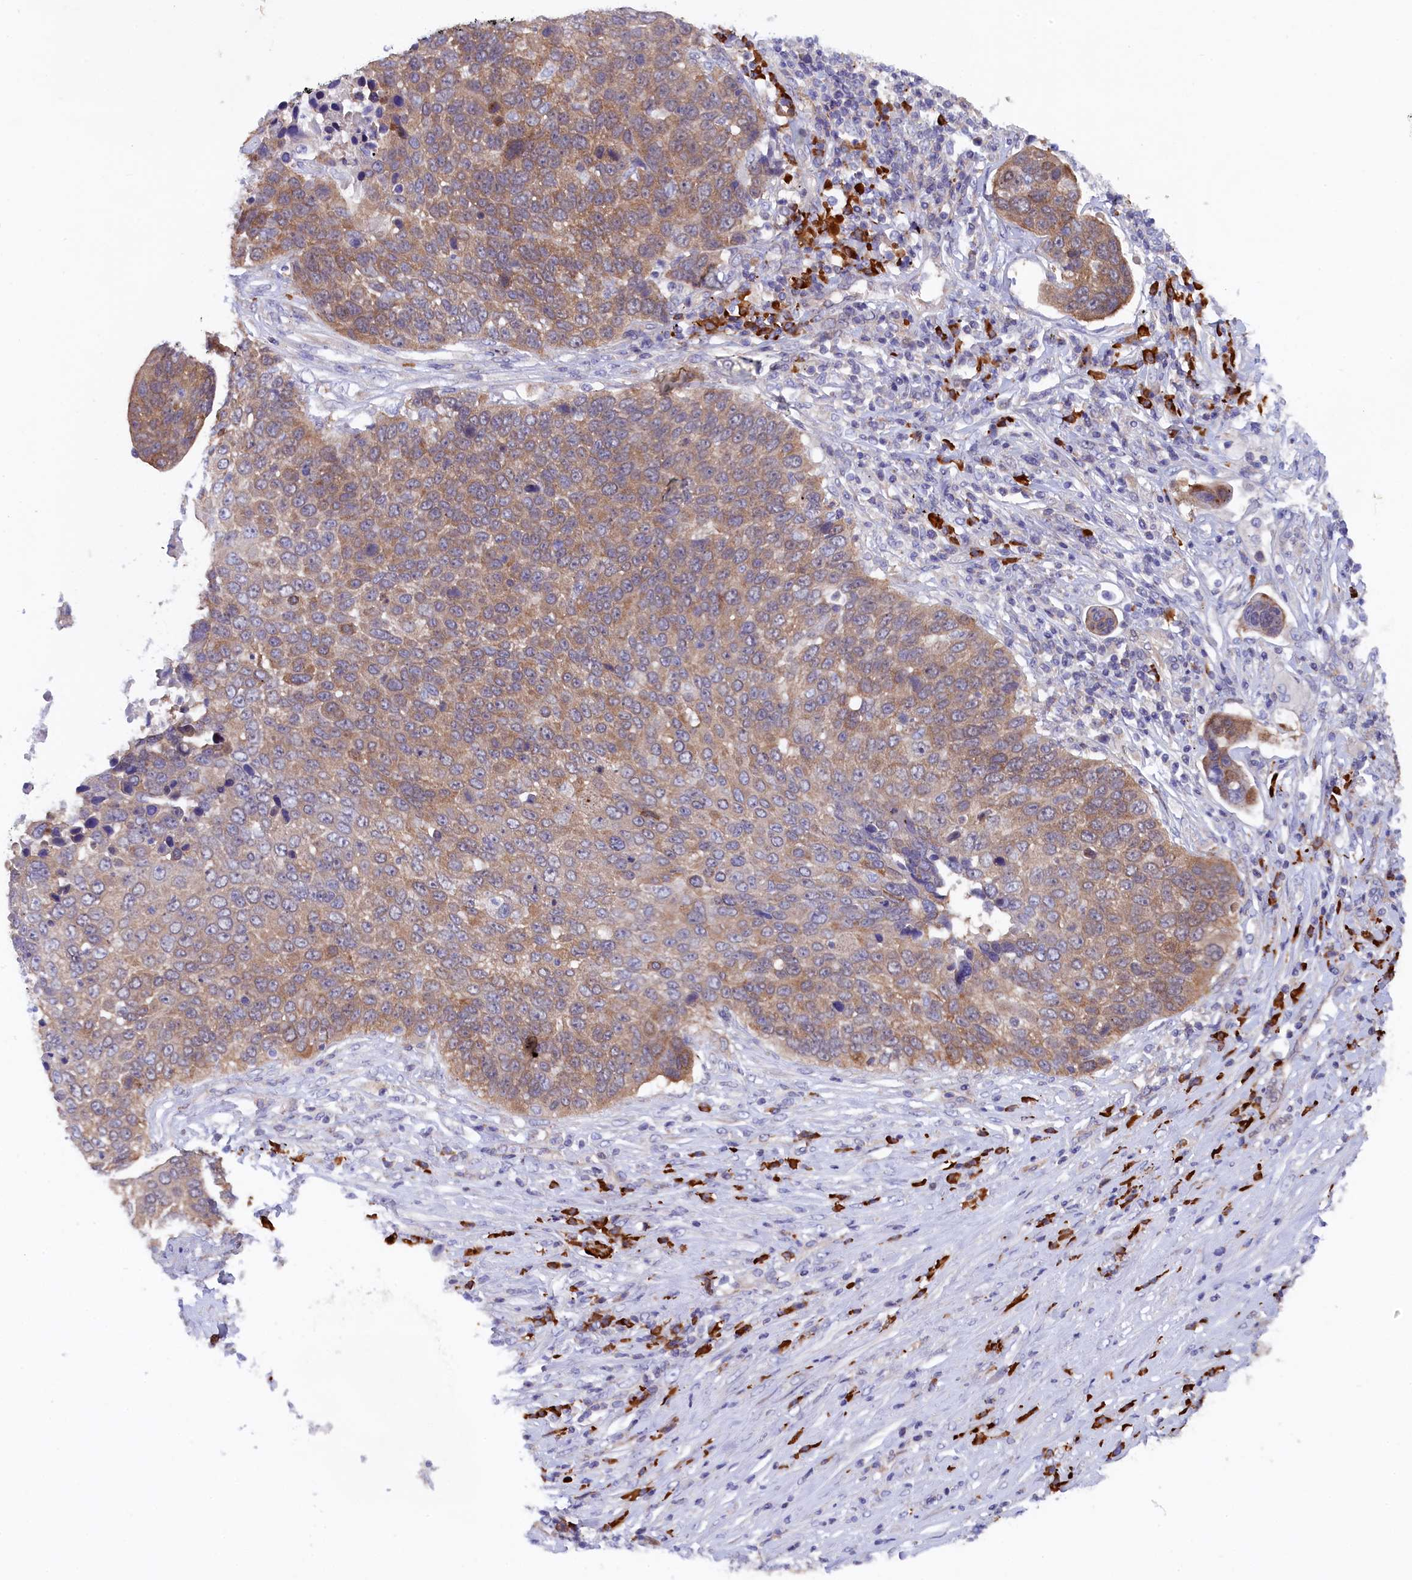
{"staining": {"intensity": "moderate", "quantity": ">75%", "location": "cytoplasmic/membranous"}, "tissue": "lung cancer", "cell_type": "Tumor cells", "image_type": "cancer", "snomed": [{"axis": "morphology", "description": "Squamous cell carcinoma, NOS"}, {"axis": "topography", "description": "Lung"}], "caption": "A brown stain shows moderate cytoplasmic/membranous positivity of a protein in human squamous cell carcinoma (lung) tumor cells.", "gene": "JPT2", "patient": {"sex": "male", "age": 66}}